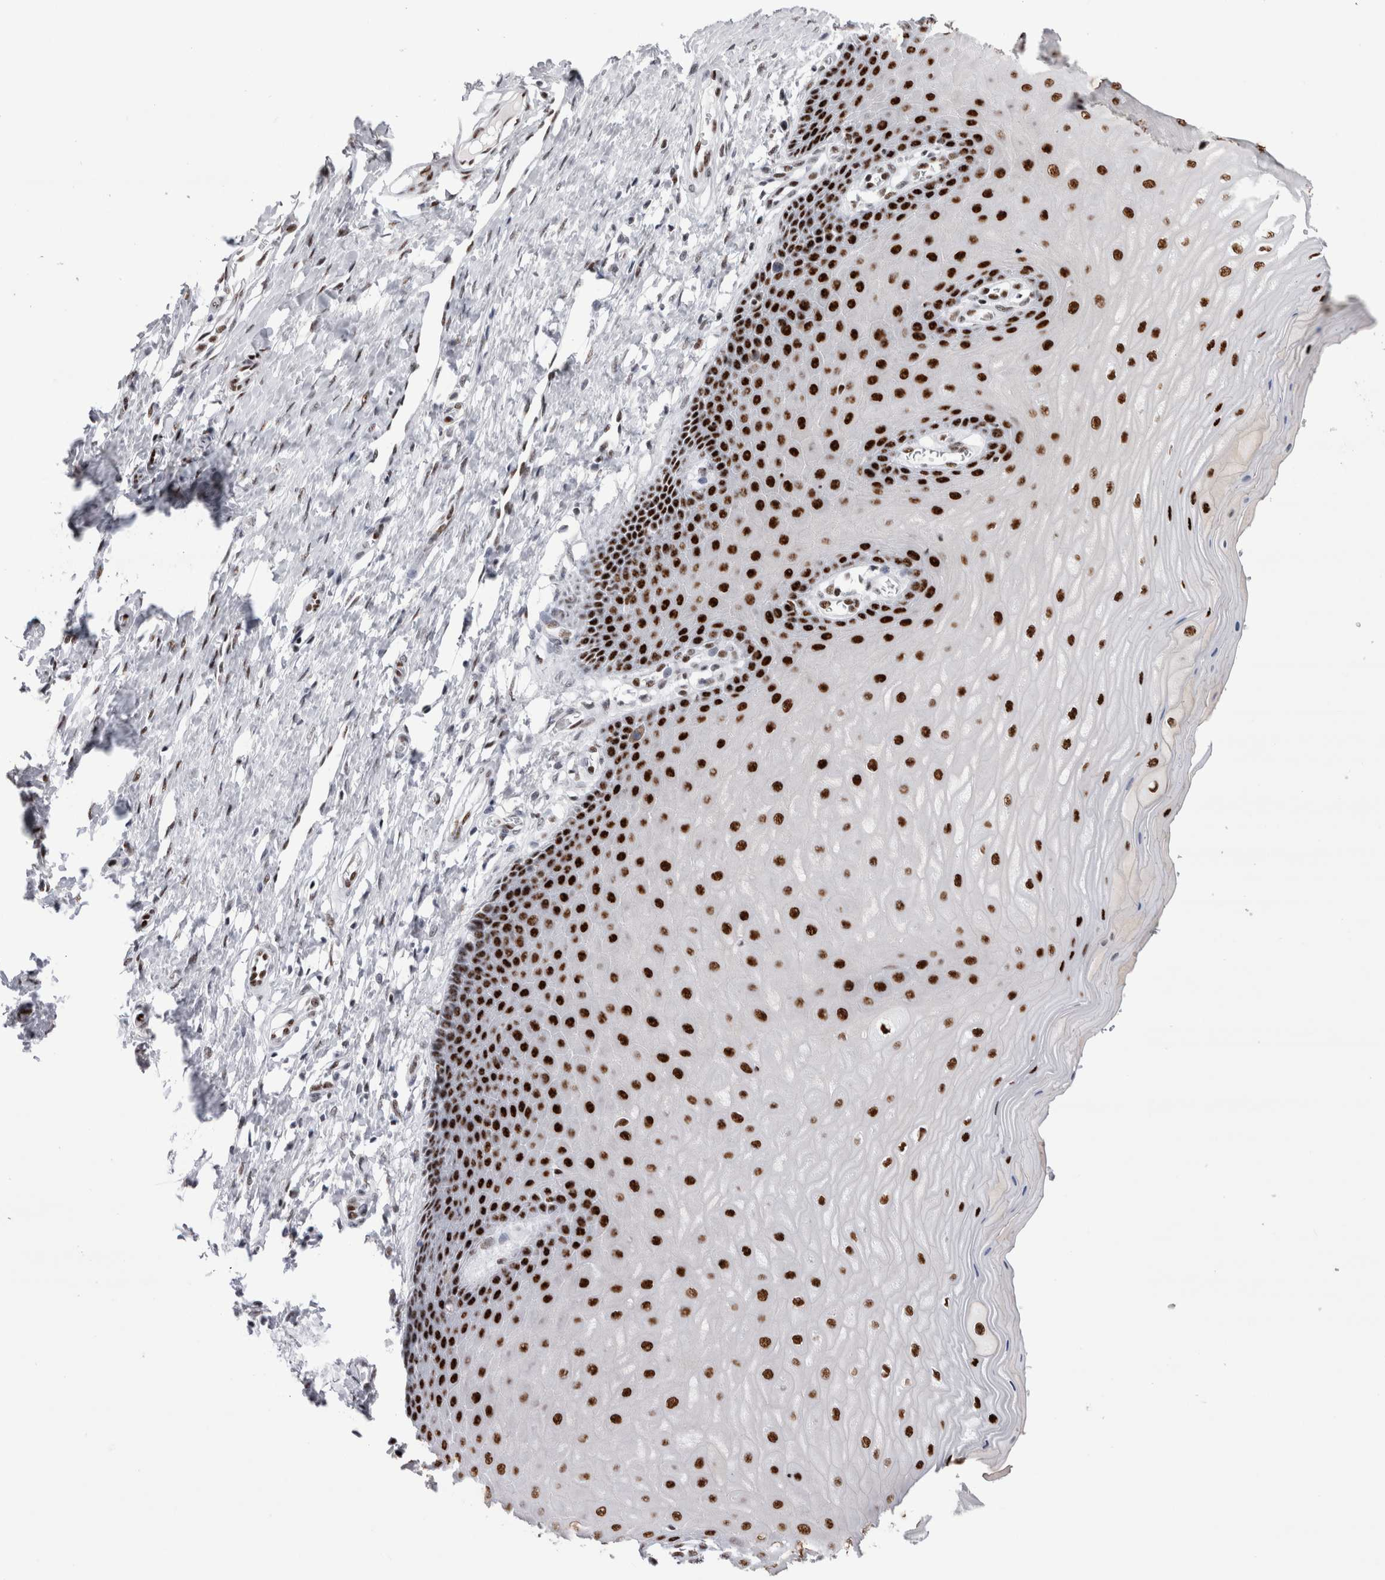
{"staining": {"intensity": "strong", "quantity": ">75%", "location": "nuclear"}, "tissue": "cervix", "cell_type": "Glandular cells", "image_type": "normal", "snomed": [{"axis": "morphology", "description": "Normal tissue, NOS"}, {"axis": "topography", "description": "Cervix"}], "caption": "A brown stain shows strong nuclear staining of a protein in glandular cells of normal human cervix.", "gene": "RBM6", "patient": {"sex": "female", "age": 55}}